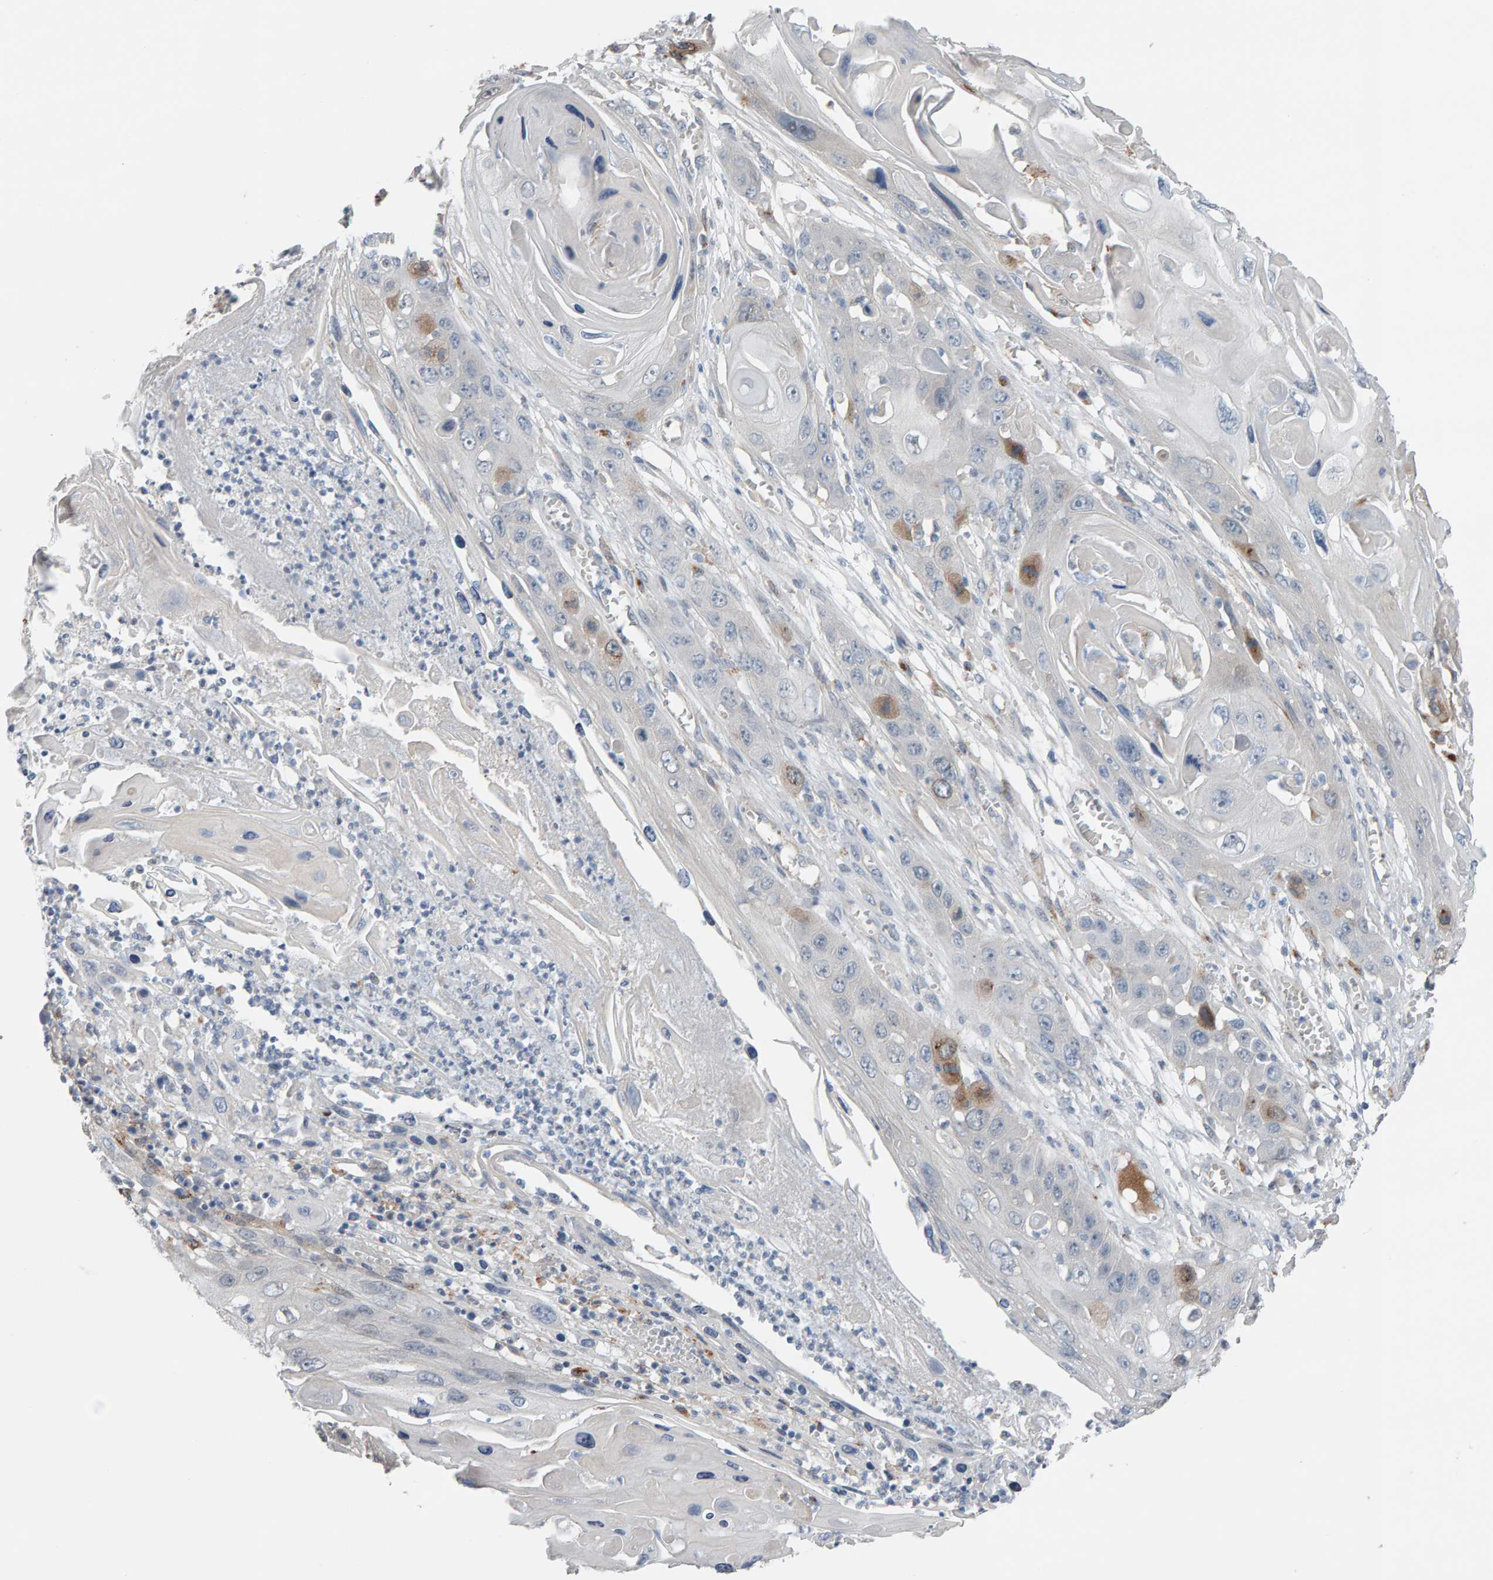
{"staining": {"intensity": "negative", "quantity": "none", "location": "none"}, "tissue": "skin cancer", "cell_type": "Tumor cells", "image_type": "cancer", "snomed": [{"axis": "morphology", "description": "Squamous cell carcinoma, NOS"}, {"axis": "topography", "description": "Skin"}], "caption": "Tumor cells show no significant positivity in skin cancer (squamous cell carcinoma).", "gene": "IPPK", "patient": {"sex": "male", "age": 55}}